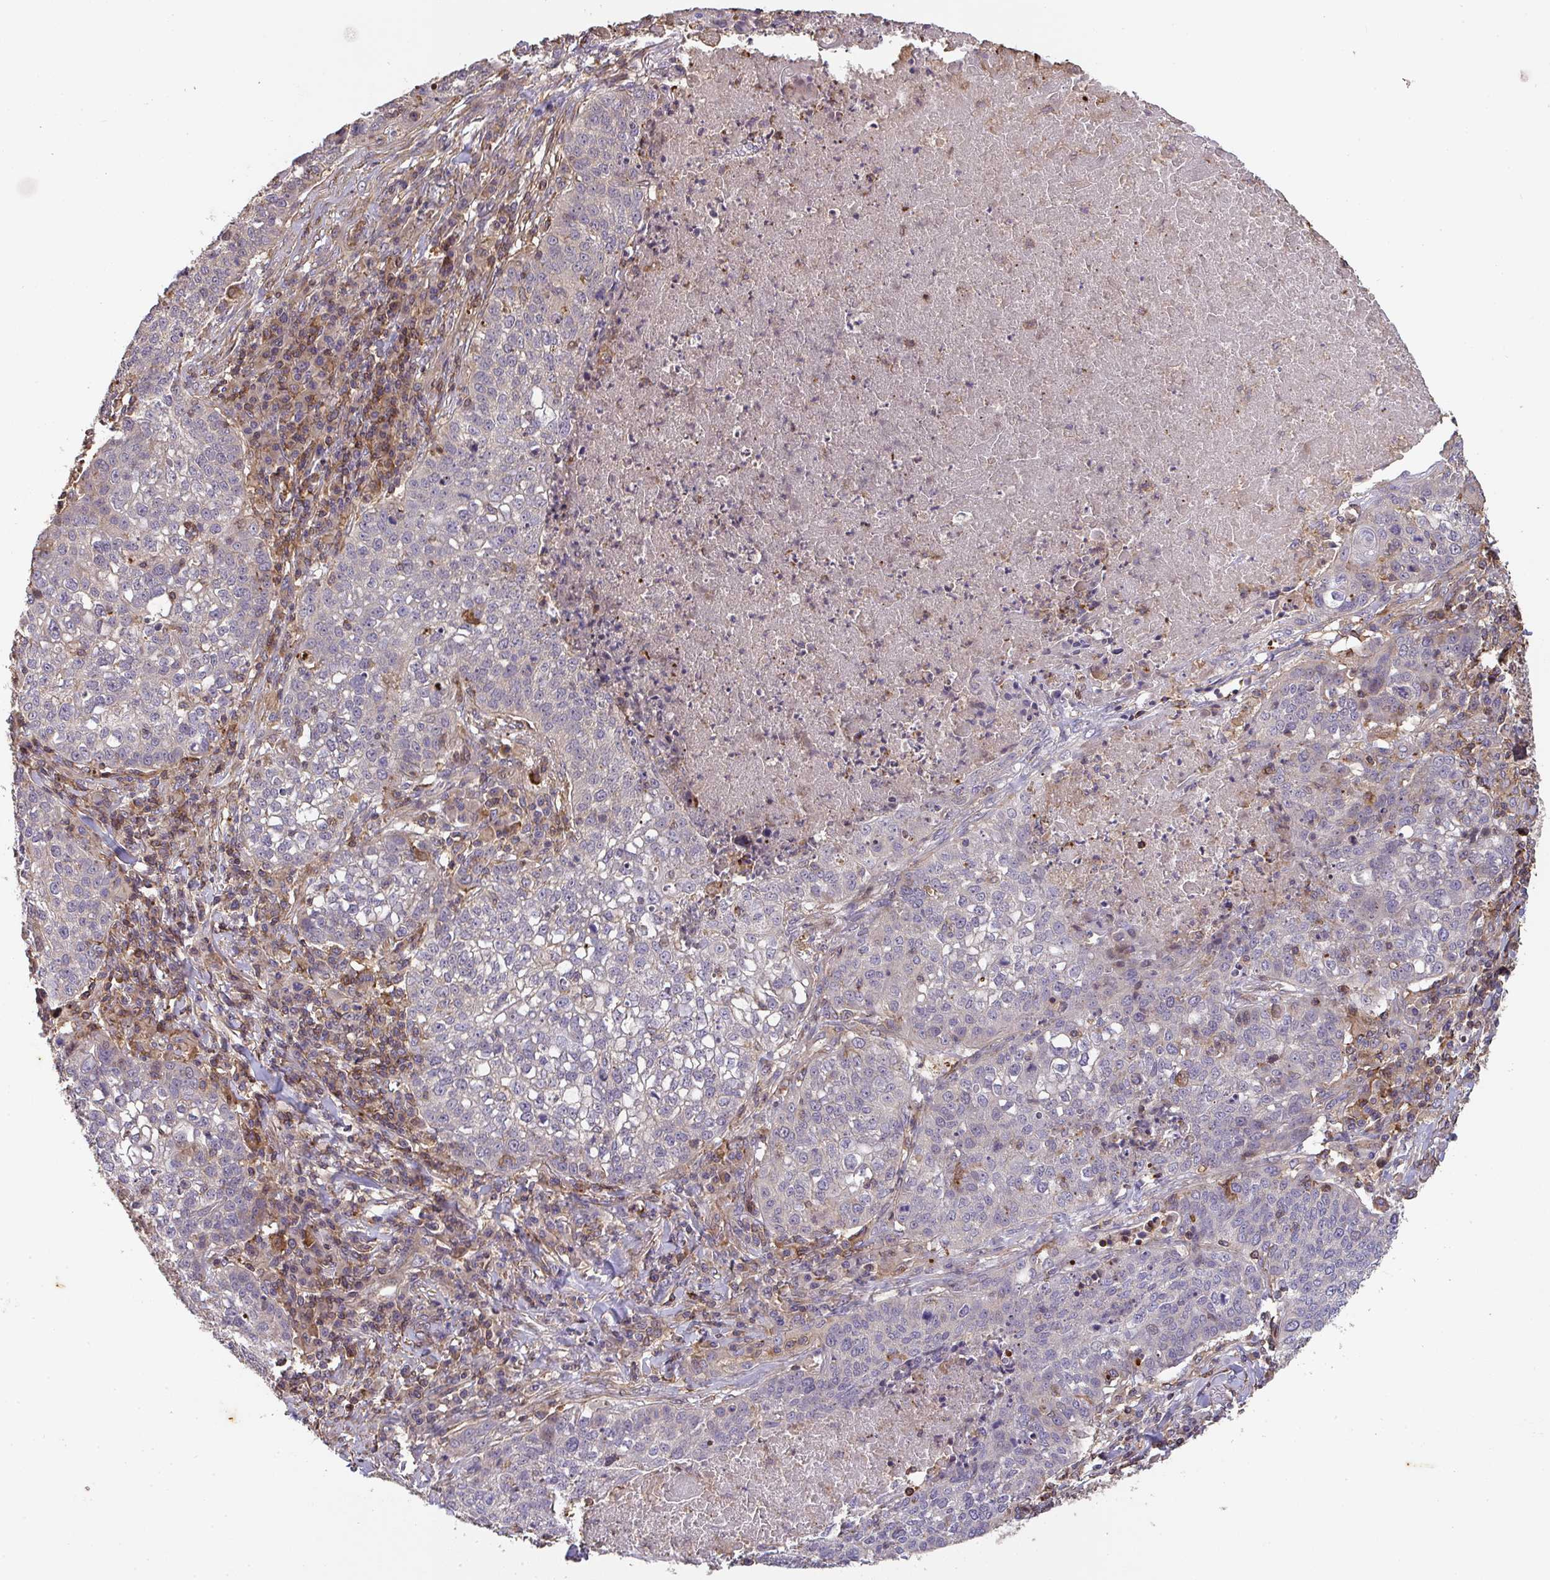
{"staining": {"intensity": "negative", "quantity": "none", "location": "none"}, "tissue": "lung cancer", "cell_type": "Tumor cells", "image_type": "cancer", "snomed": [{"axis": "morphology", "description": "Squamous cell carcinoma, NOS"}, {"axis": "topography", "description": "Lung"}], "caption": "Lung cancer (squamous cell carcinoma) was stained to show a protein in brown. There is no significant expression in tumor cells.", "gene": "TNMD", "patient": {"sex": "male", "age": 63}}